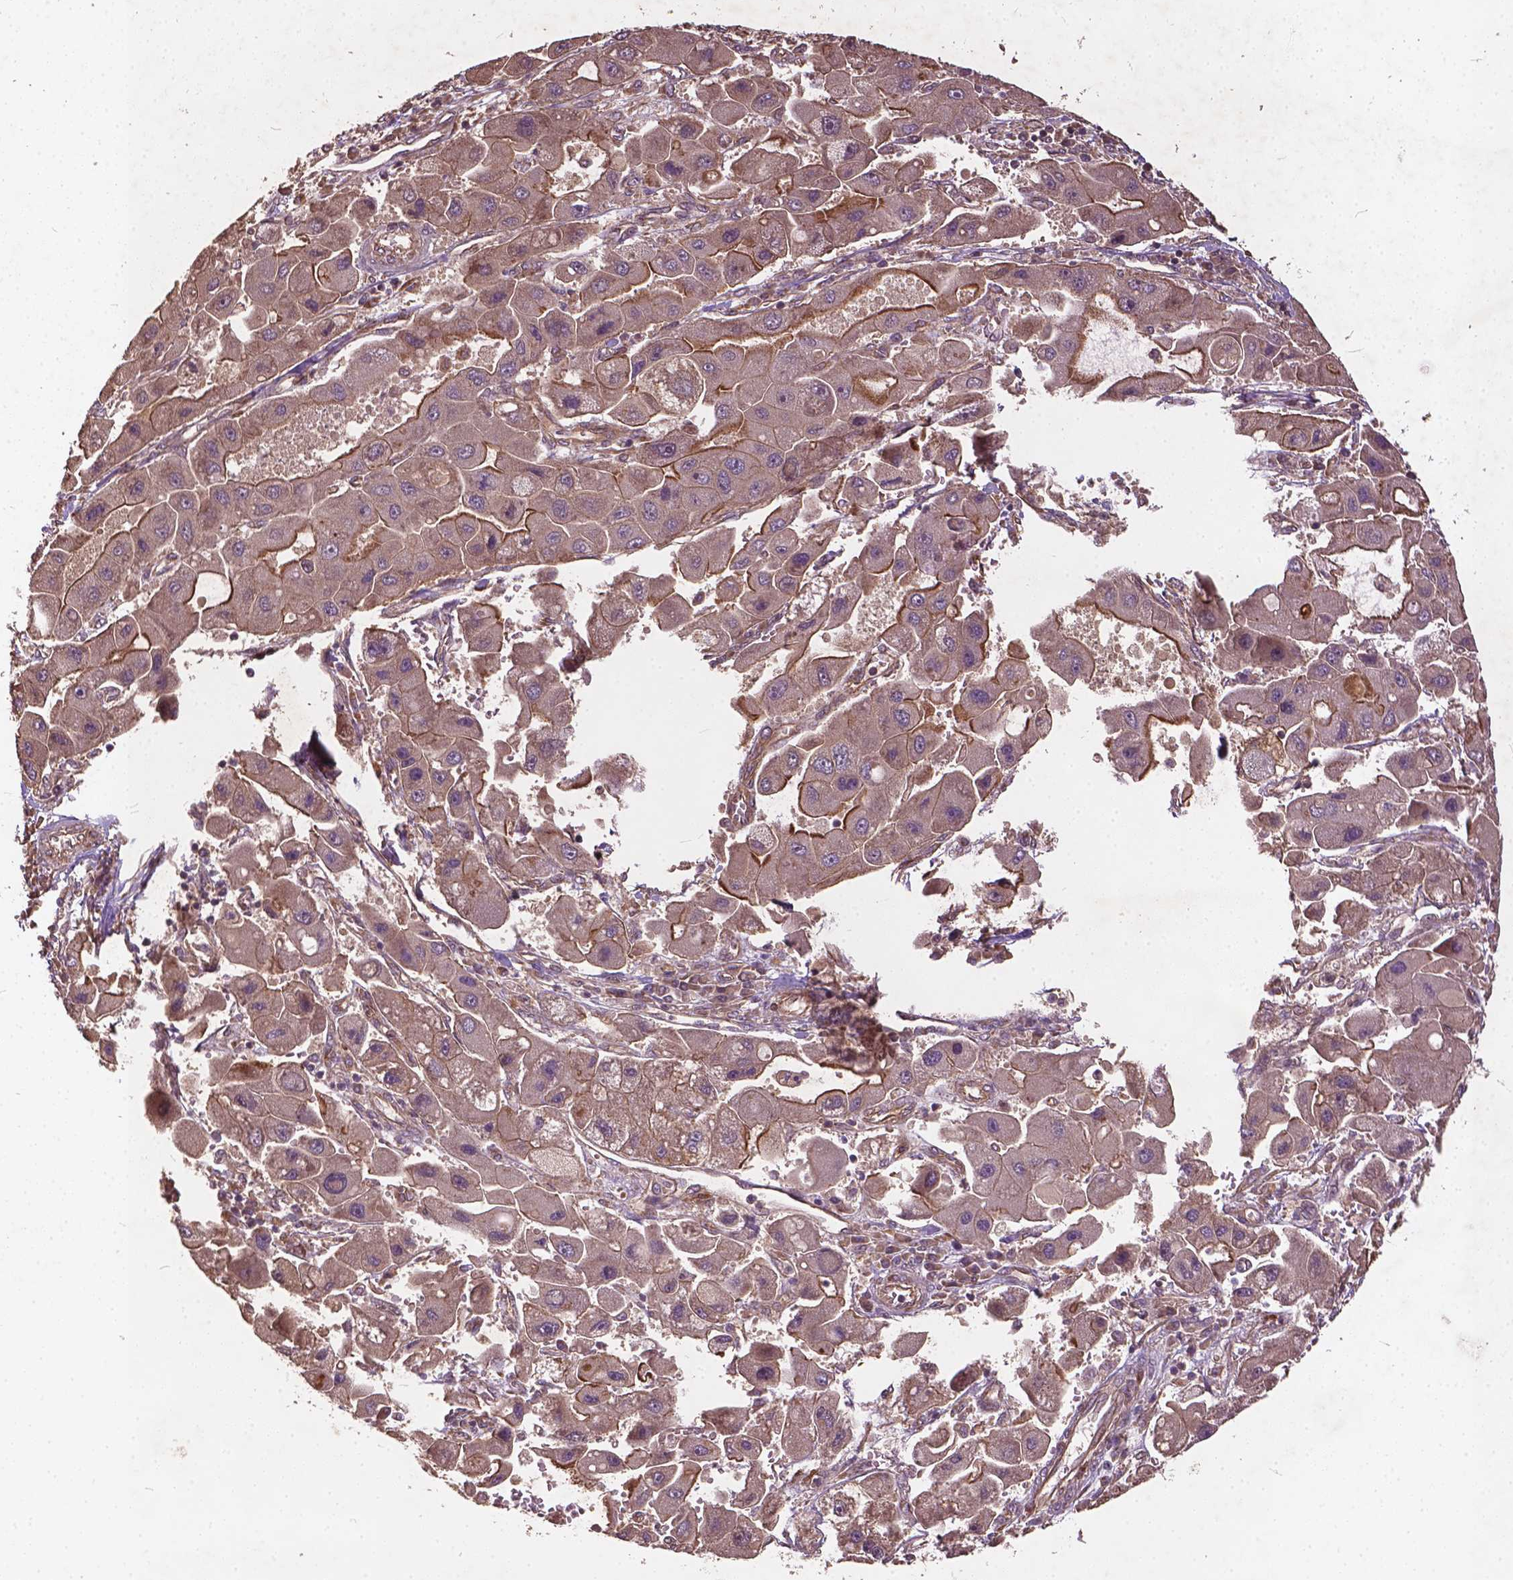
{"staining": {"intensity": "moderate", "quantity": "25%-75%", "location": "cytoplasmic/membranous"}, "tissue": "liver cancer", "cell_type": "Tumor cells", "image_type": "cancer", "snomed": [{"axis": "morphology", "description": "Carcinoma, Hepatocellular, NOS"}, {"axis": "topography", "description": "Liver"}], "caption": "There is medium levels of moderate cytoplasmic/membranous positivity in tumor cells of liver cancer, as demonstrated by immunohistochemical staining (brown color).", "gene": "UBXN2A", "patient": {"sex": "male", "age": 24}}